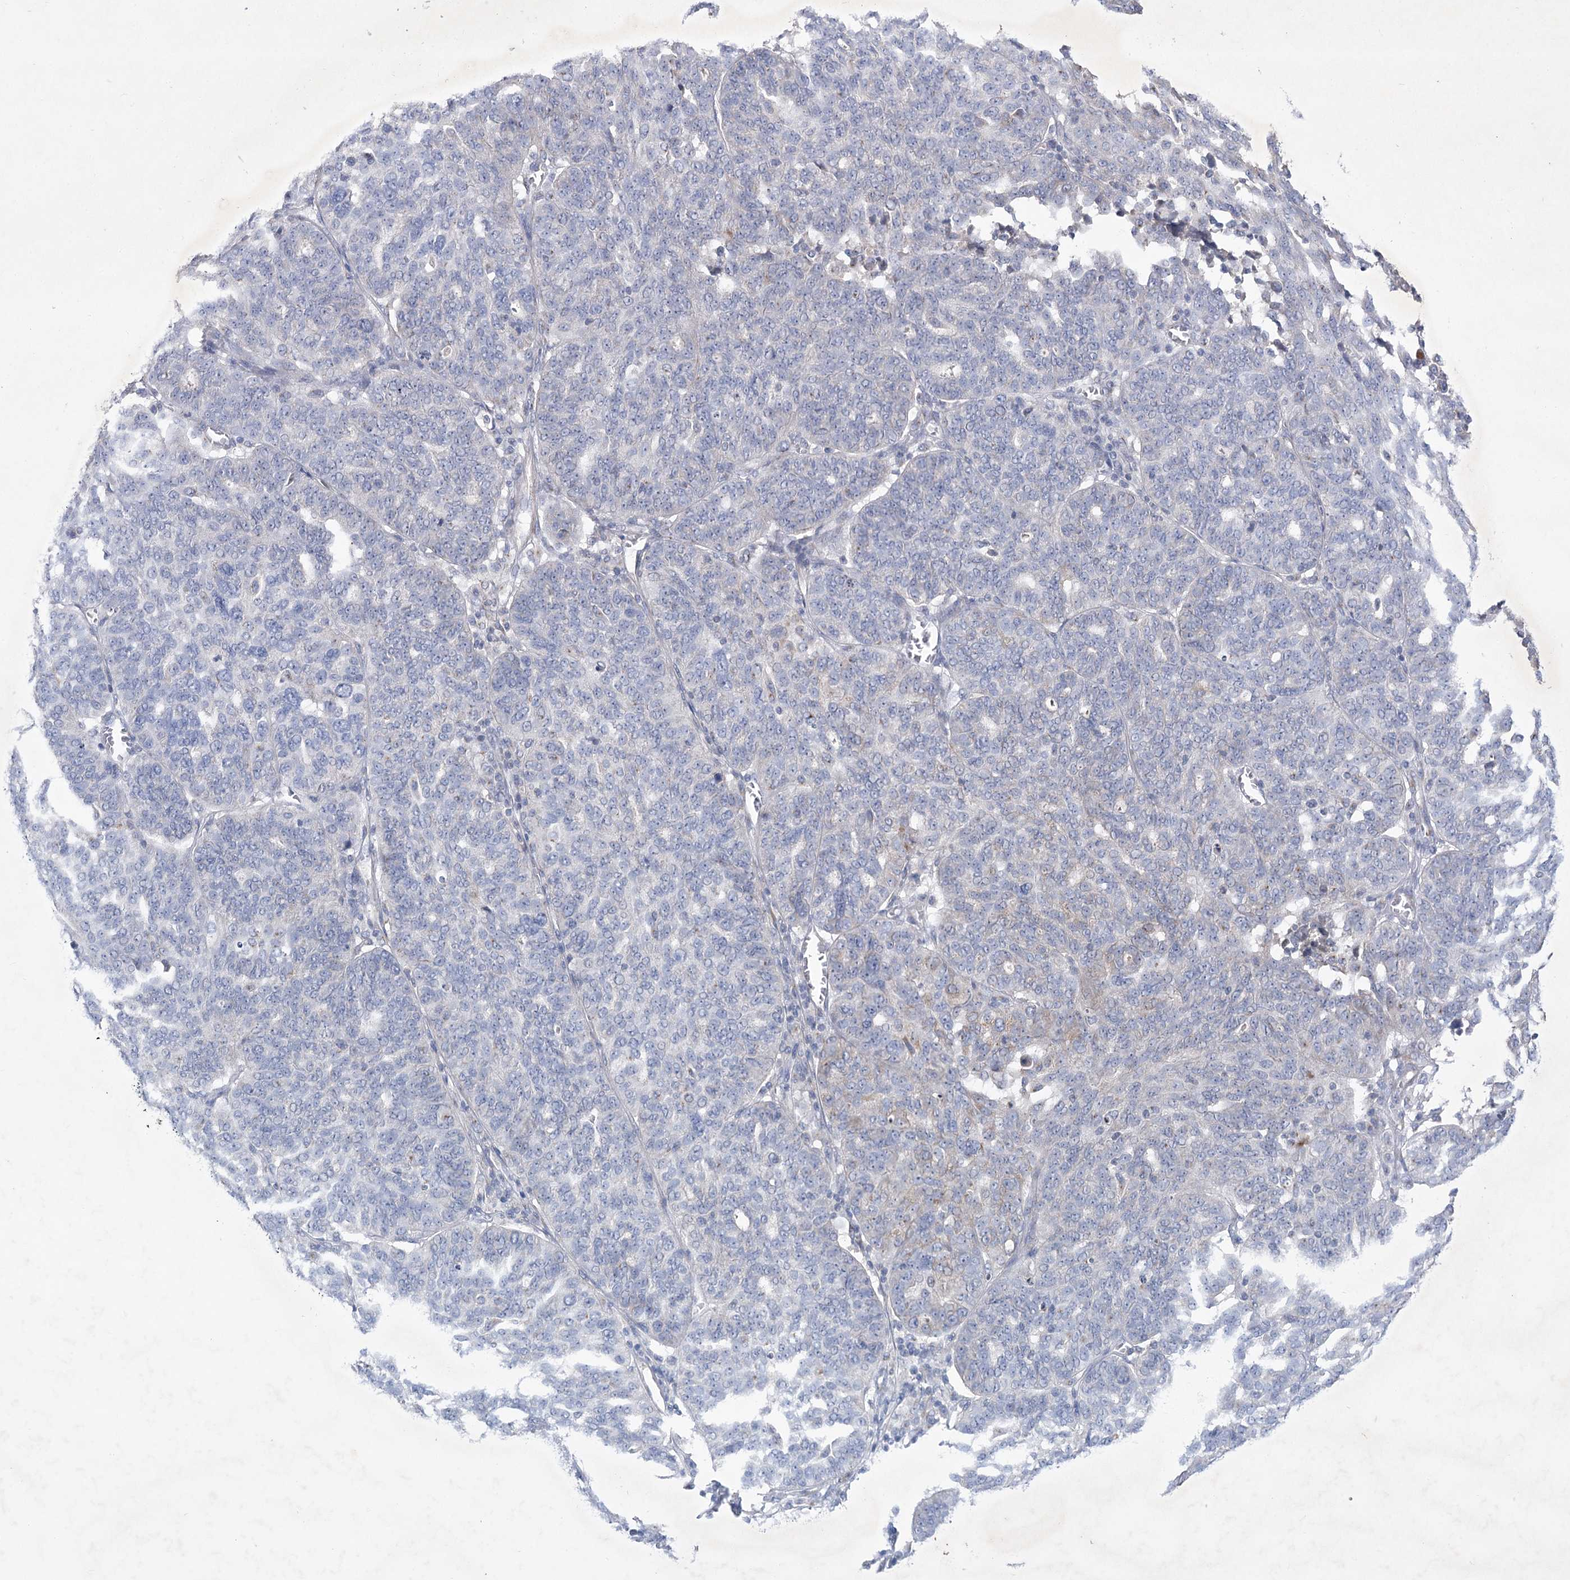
{"staining": {"intensity": "negative", "quantity": "none", "location": "none"}, "tissue": "ovarian cancer", "cell_type": "Tumor cells", "image_type": "cancer", "snomed": [{"axis": "morphology", "description": "Cystadenocarcinoma, serous, NOS"}, {"axis": "topography", "description": "Ovary"}], "caption": "Immunohistochemistry image of human serous cystadenocarcinoma (ovarian) stained for a protein (brown), which exhibits no expression in tumor cells. (DAB (3,3'-diaminobenzidine) immunohistochemistry (IHC) visualized using brightfield microscopy, high magnification).", "gene": "GBF1", "patient": {"sex": "female", "age": 59}}